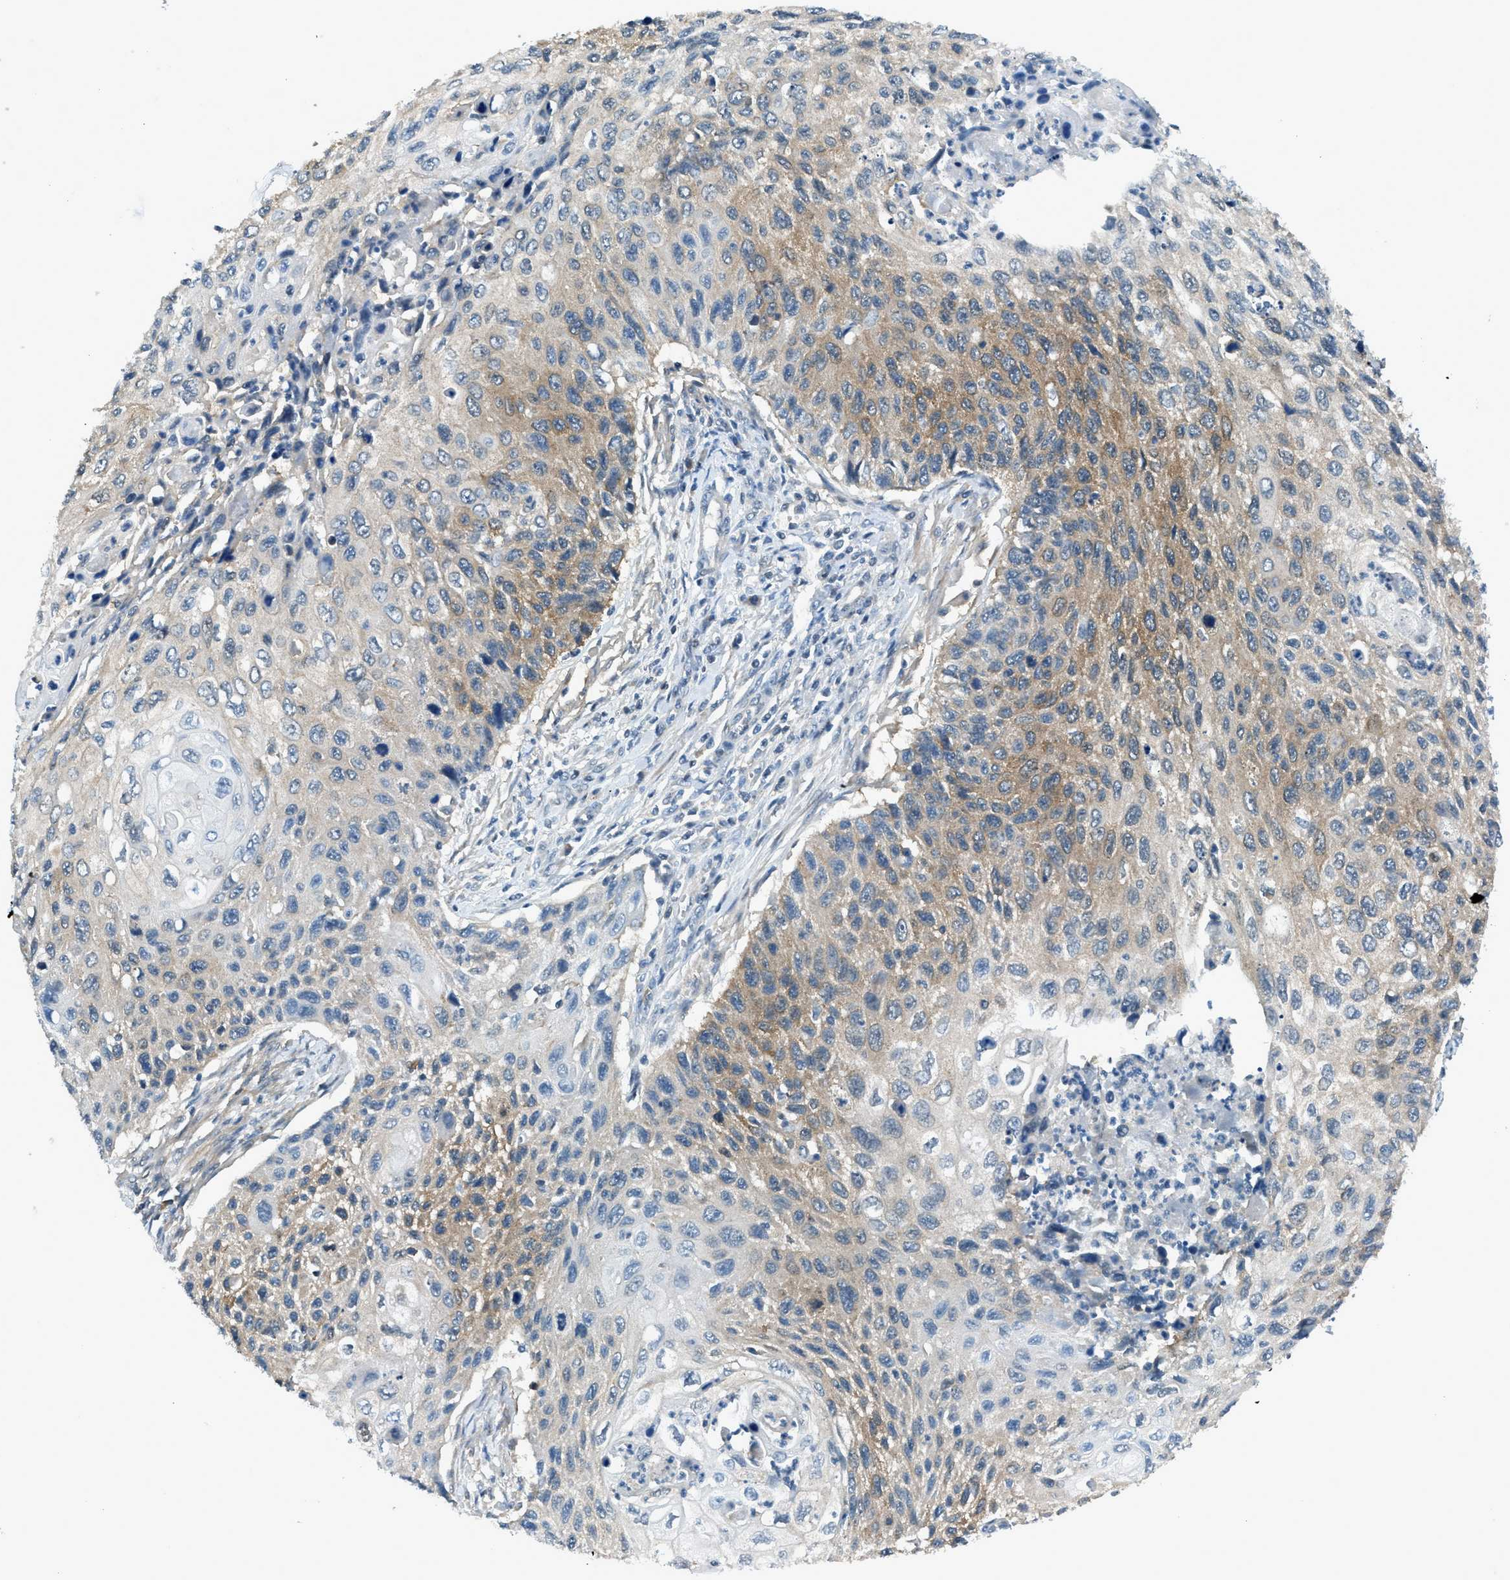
{"staining": {"intensity": "moderate", "quantity": ">75%", "location": "cytoplasmic/membranous"}, "tissue": "cervical cancer", "cell_type": "Tumor cells", "image_type": "cancer", "snomed": [{"axis": "morphology", "description": "Squamous cell carcinoma, NOS"}, {"axis": "topography", "description": "Cervix"}], "caption": "Cervical squamous cell carcinoma stained with a brown dye exhibits moderate cytoplasmic/membranous positive expression in about >75% of tumor cells.", "gene": "LMLN", "patient": {"sex": "female", "age": 70}}